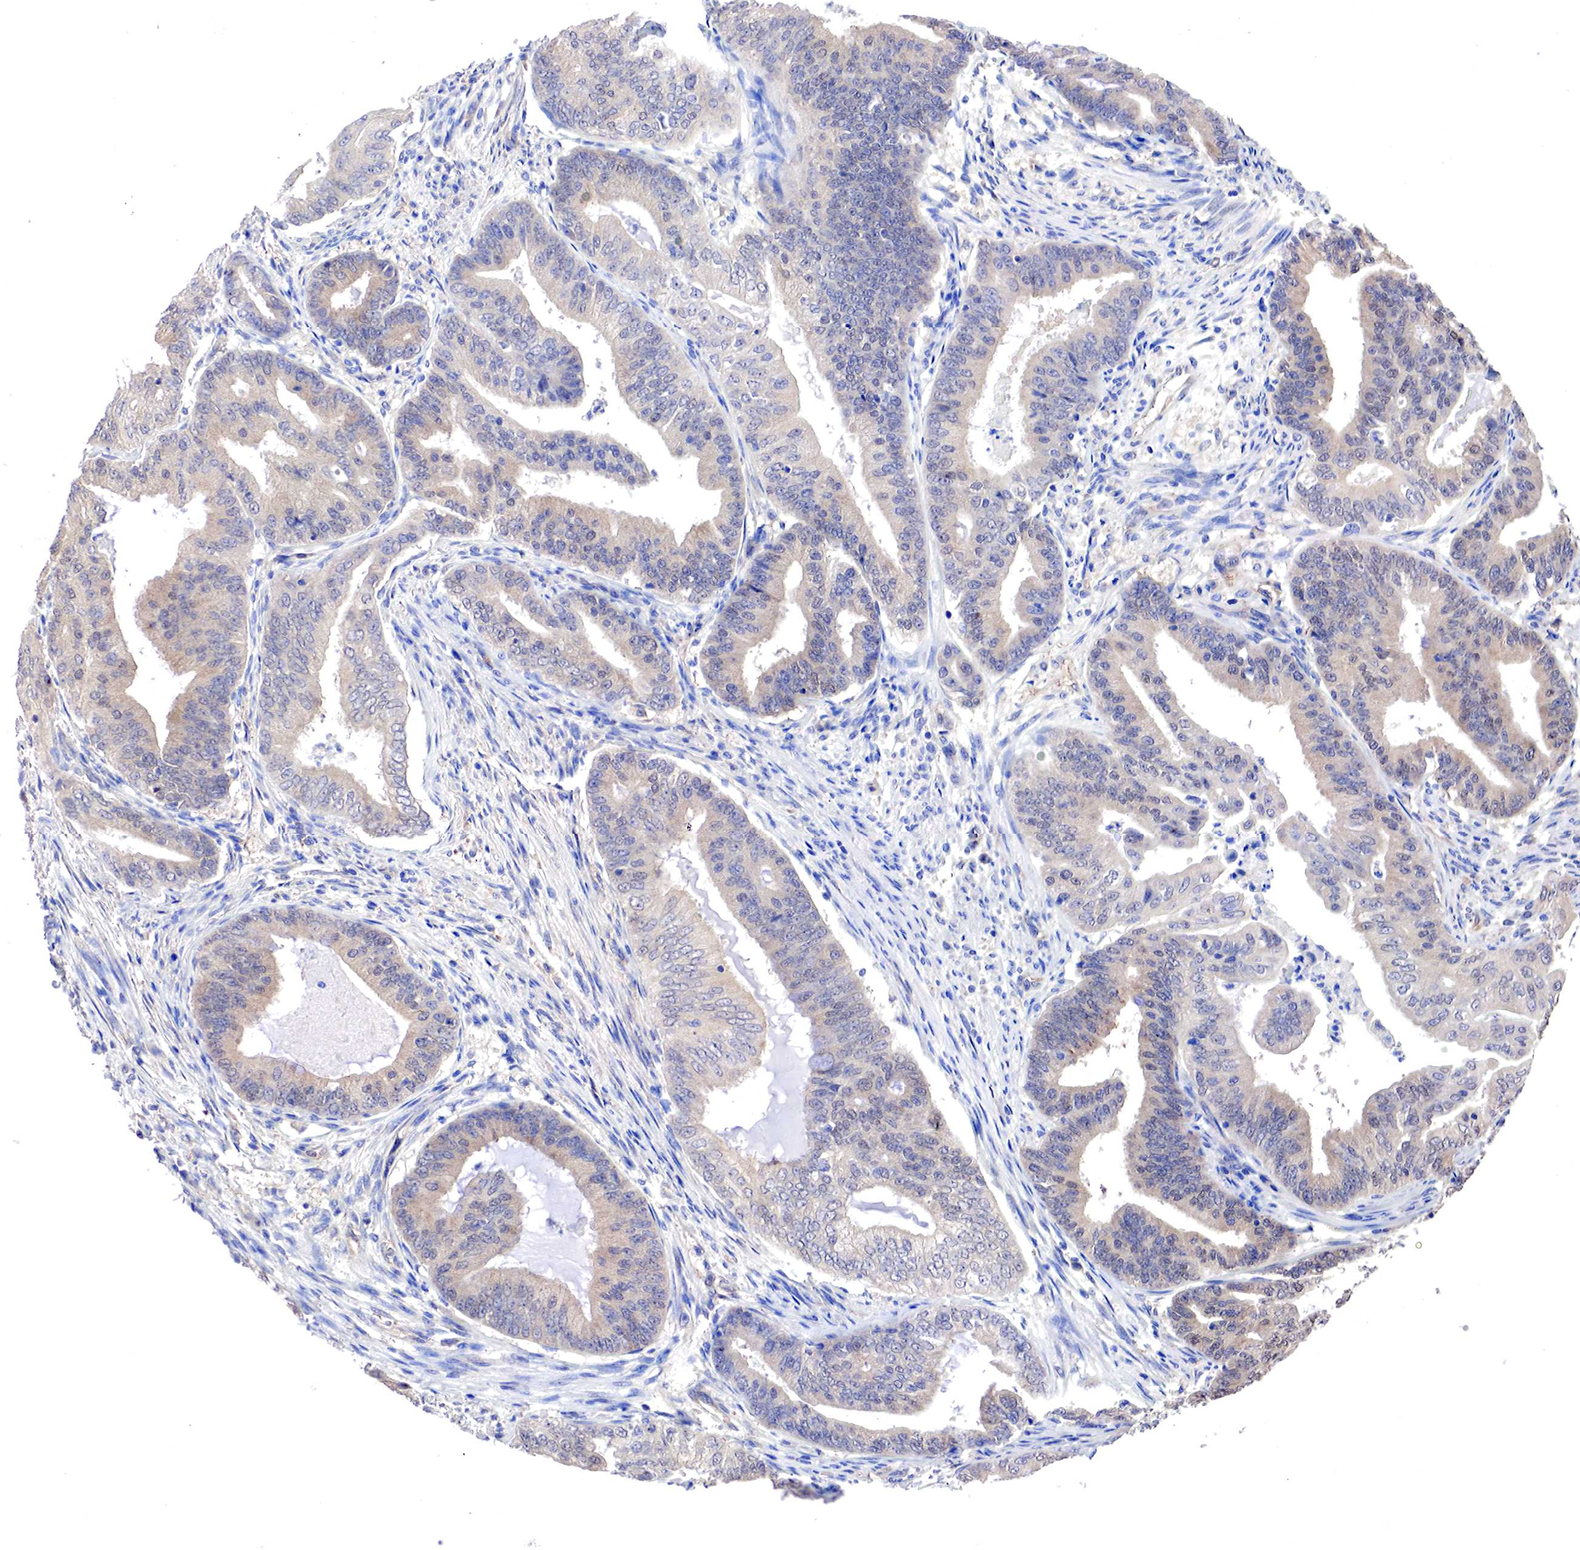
{"staining": {"intensity": "weak", "quantity": "25%-75%", "location": "cytoplasmic/membranous,nuclear"}, "tissue": "endometrial cancer", "cell_type": "Tumor cells", "image_type": "cancer", "snomed": [{"axis": "morphology", "description": "Adenocarcinoma, NOS"}, {"axis": "topography", "description": "Endometrium"}], "caption": "Endometrial cancer stained with a protein marker shows weak staining in tumor cells.", "gene": "PABIR2", "patient": {"sex": "female", "age": 63}}